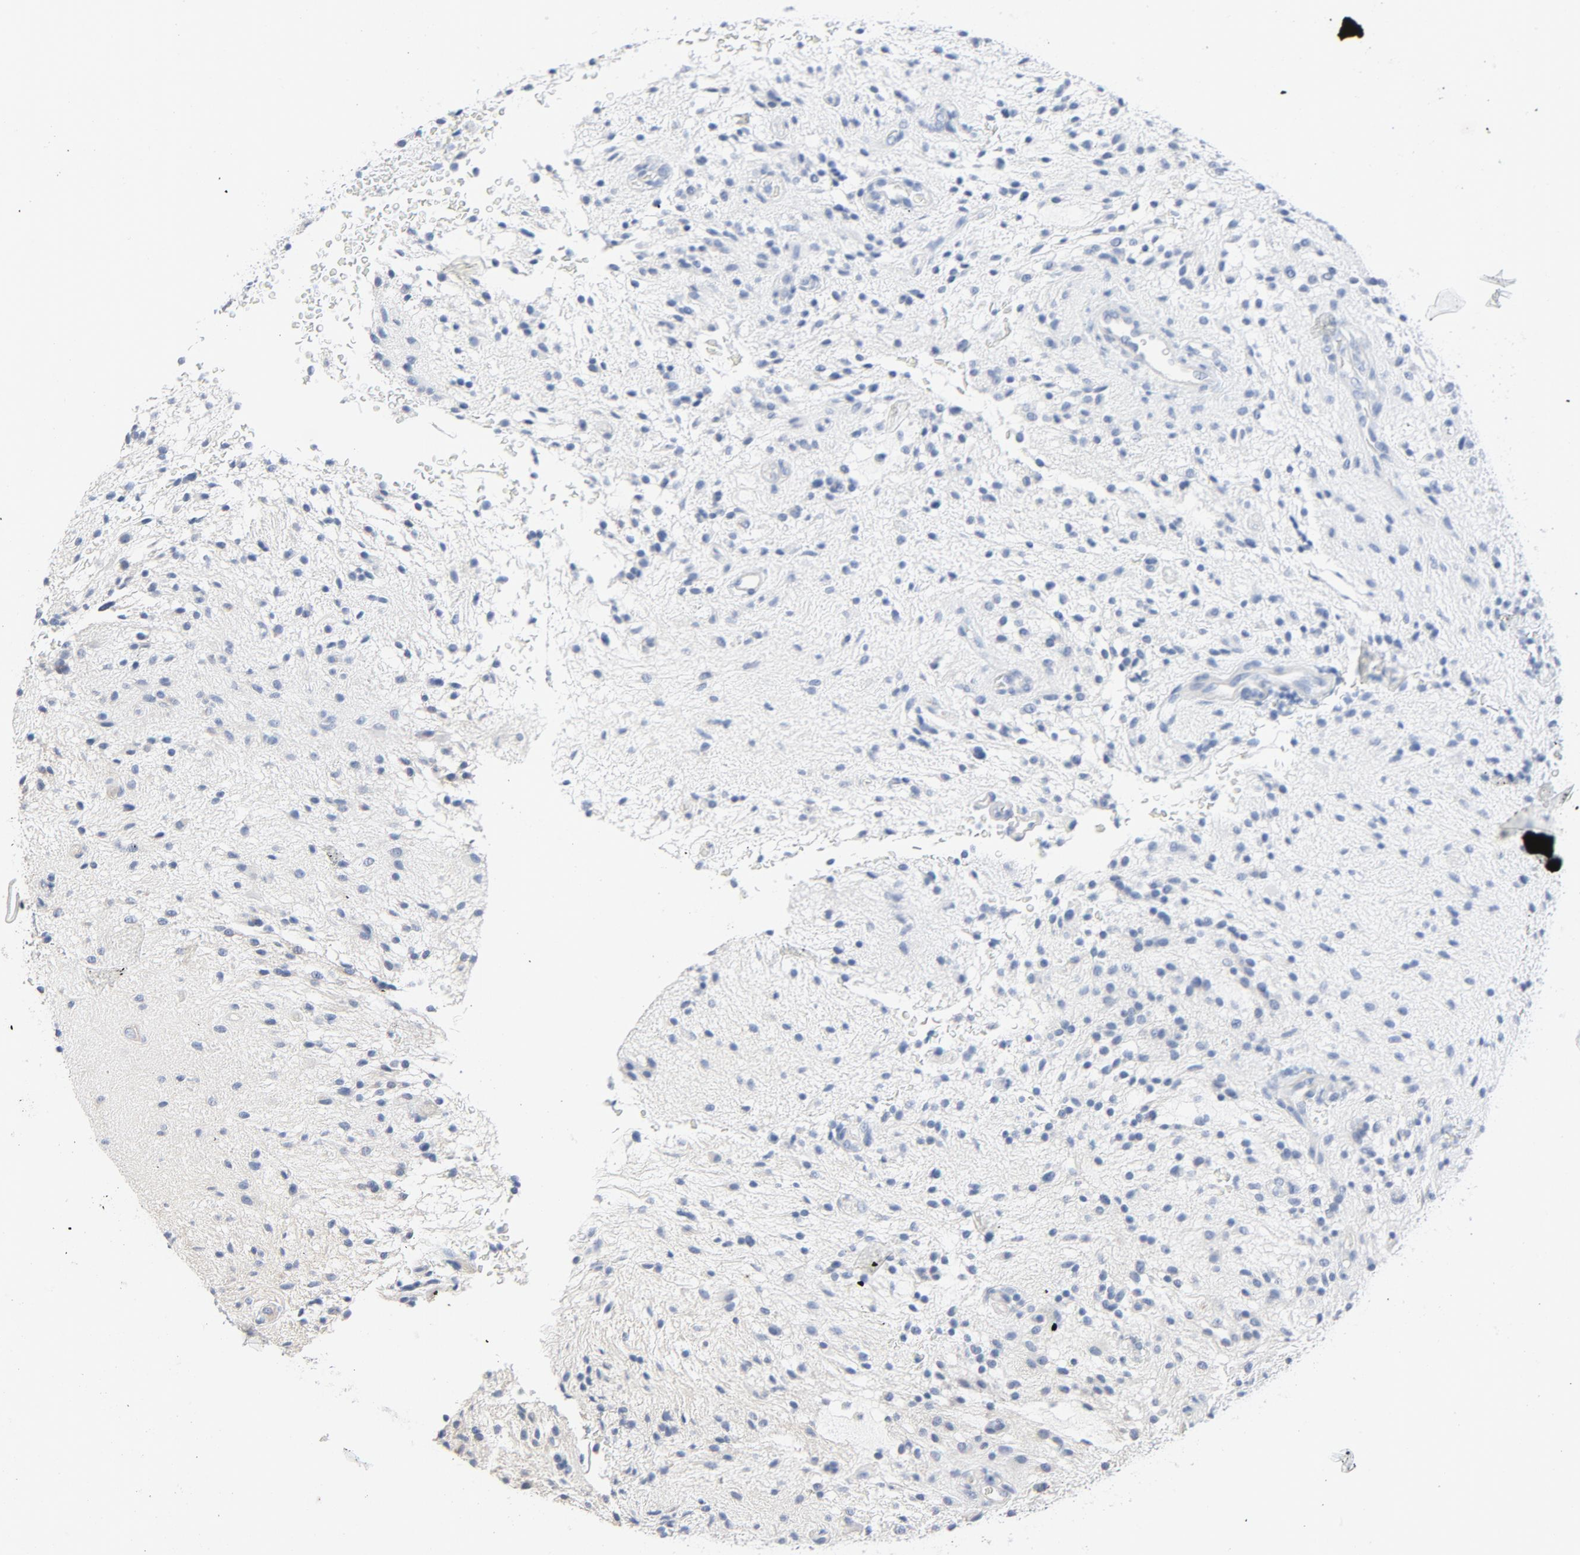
{"staining": {"intensity": "weak", "quantity": "<25%", "location": "cytoplasmic/membranous"}, "tissue": "glioma", "cell_type": "Tumor cells", "image_type": "cancer", "snomed": [{"axis": "morphology", "description": "Glioma, malignant, NOS"}, {"axis": "topography", "description": "Cerebellum"}], "caption": "The photomicrograph exhibits no staining of tumor cells in glioma (malignant).", "gene": "TRIOBP", "patient": {"sex": "female", "age": 10}}